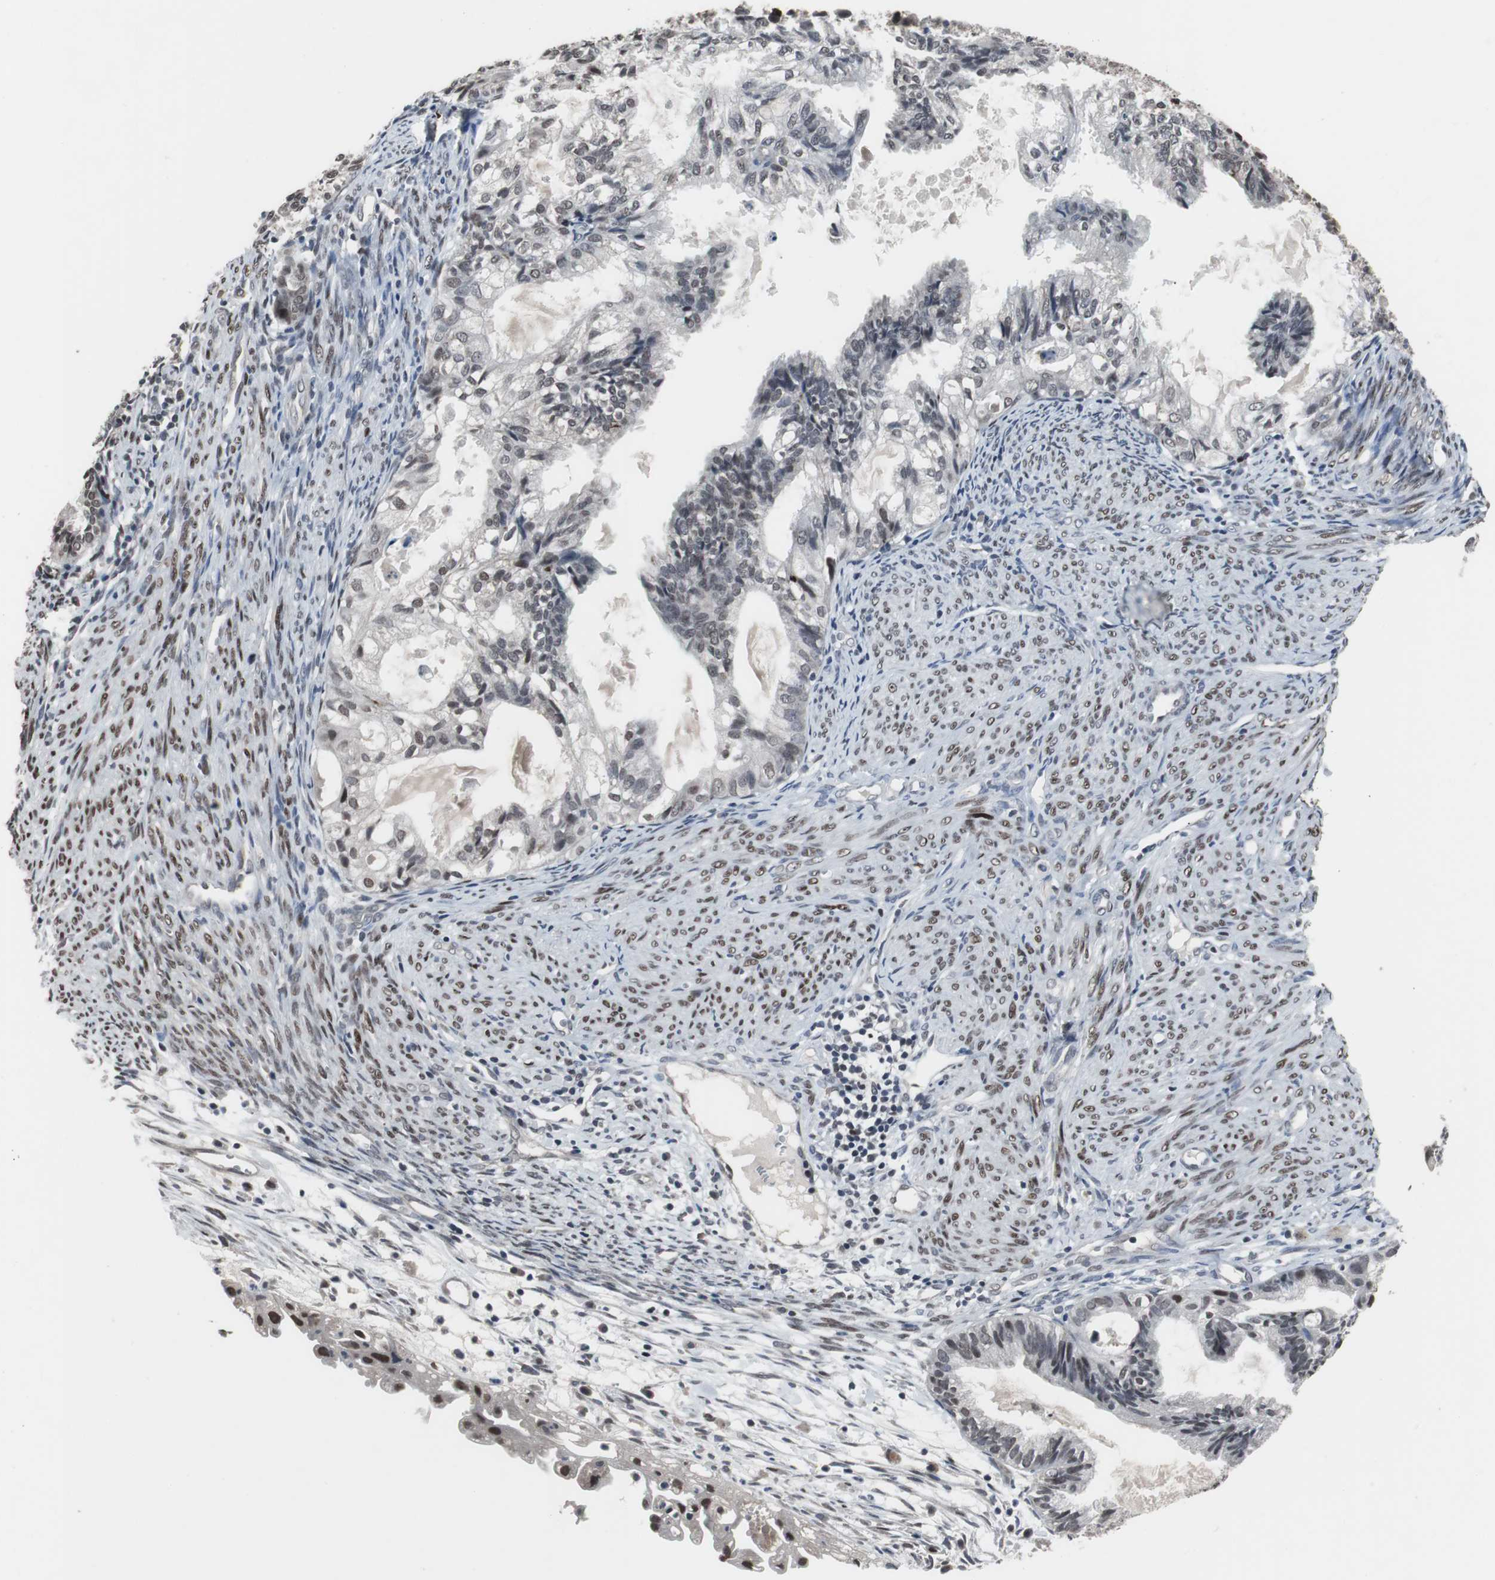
{"staining": {"intensity": "weak", "quantity": "25%-75%", "location": "nuclear"}, "tissue": "cervical cancer", "cell_type": "Tumor cells", "image_type": "cancer", "snomed": [{"axis": "morphology", "description": "Normal tissue, NOS"}, {"axis": "morphology", "description": "Adenocarcinoma, NOS"}, {"axis": "topography", "description": "Cervix"}, {"axis": "topography", "description": "Endometrium"}], "caption": "Weak nuclear protein positivity is appreciated in approximately 25%-75% of tumor cells in cervical cancer. (DAB IHC, brown staining for protein, blue staining for nuclei).", "gene": "FOXP4", "patient": {"sex": "female", "age": 86}}